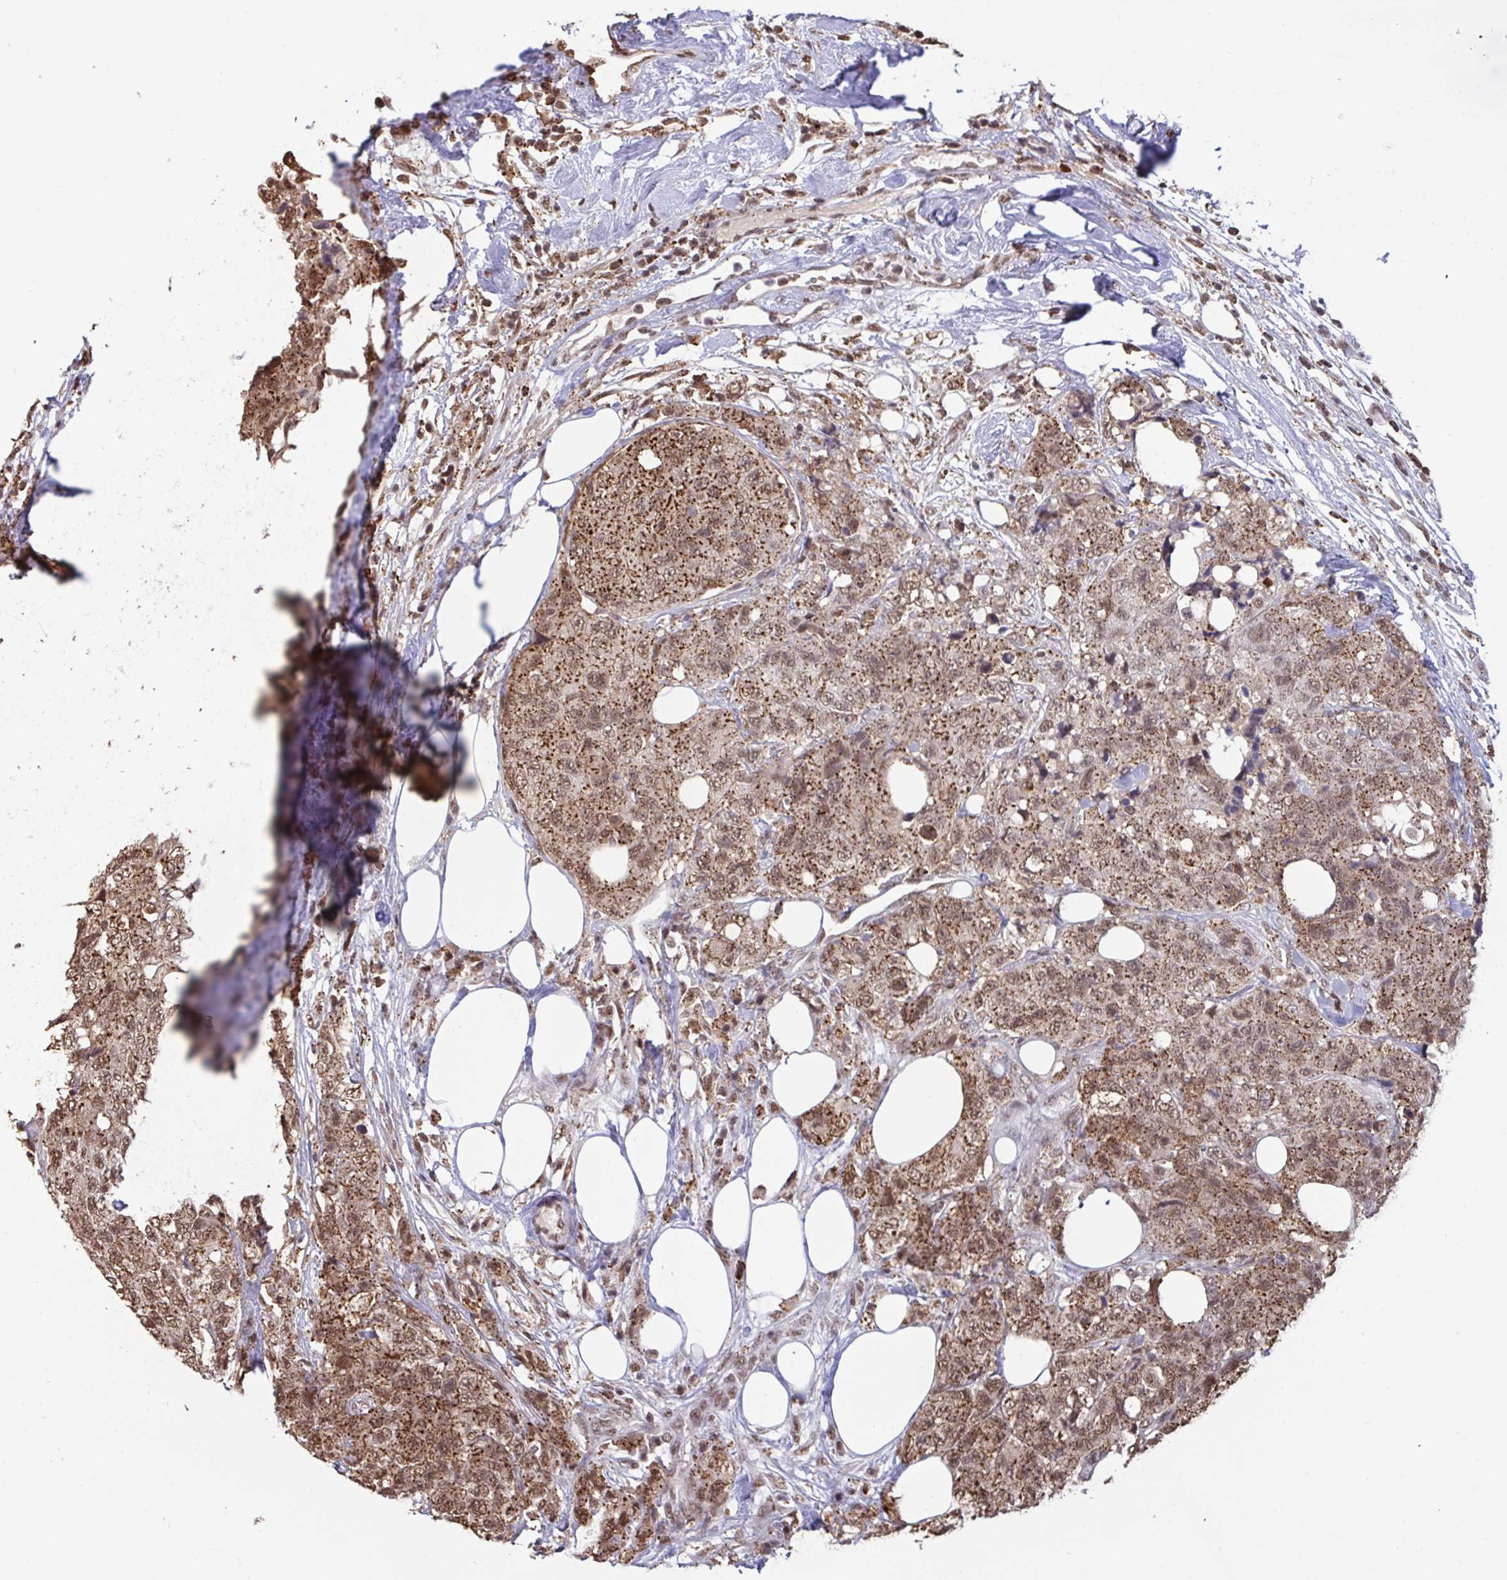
{"staining": {"intensity": "moderate", "quantity": ">75%", "location": "cytoplasmic/membranous,nuclear"}, "tissue": "urothelial cancer", "cell_type": "Tumor cells", "image_type": "cancer", "snomed": [{"axis": "morphology", "description": "Urothelial carcinoma, High grade"}, {"axis": "topography", "description": "Urinary bladder"}], "caption": "This photomicrograph demonstrates immunohistochemistry (IHC) staining of human urothelial cancer, with medium moderate cytoplasmic/membranous and nuclear positivity in approximately >75% of tumor cells.", "gene": "PUF60", "patient": {"sex": "female", "age": 78}}